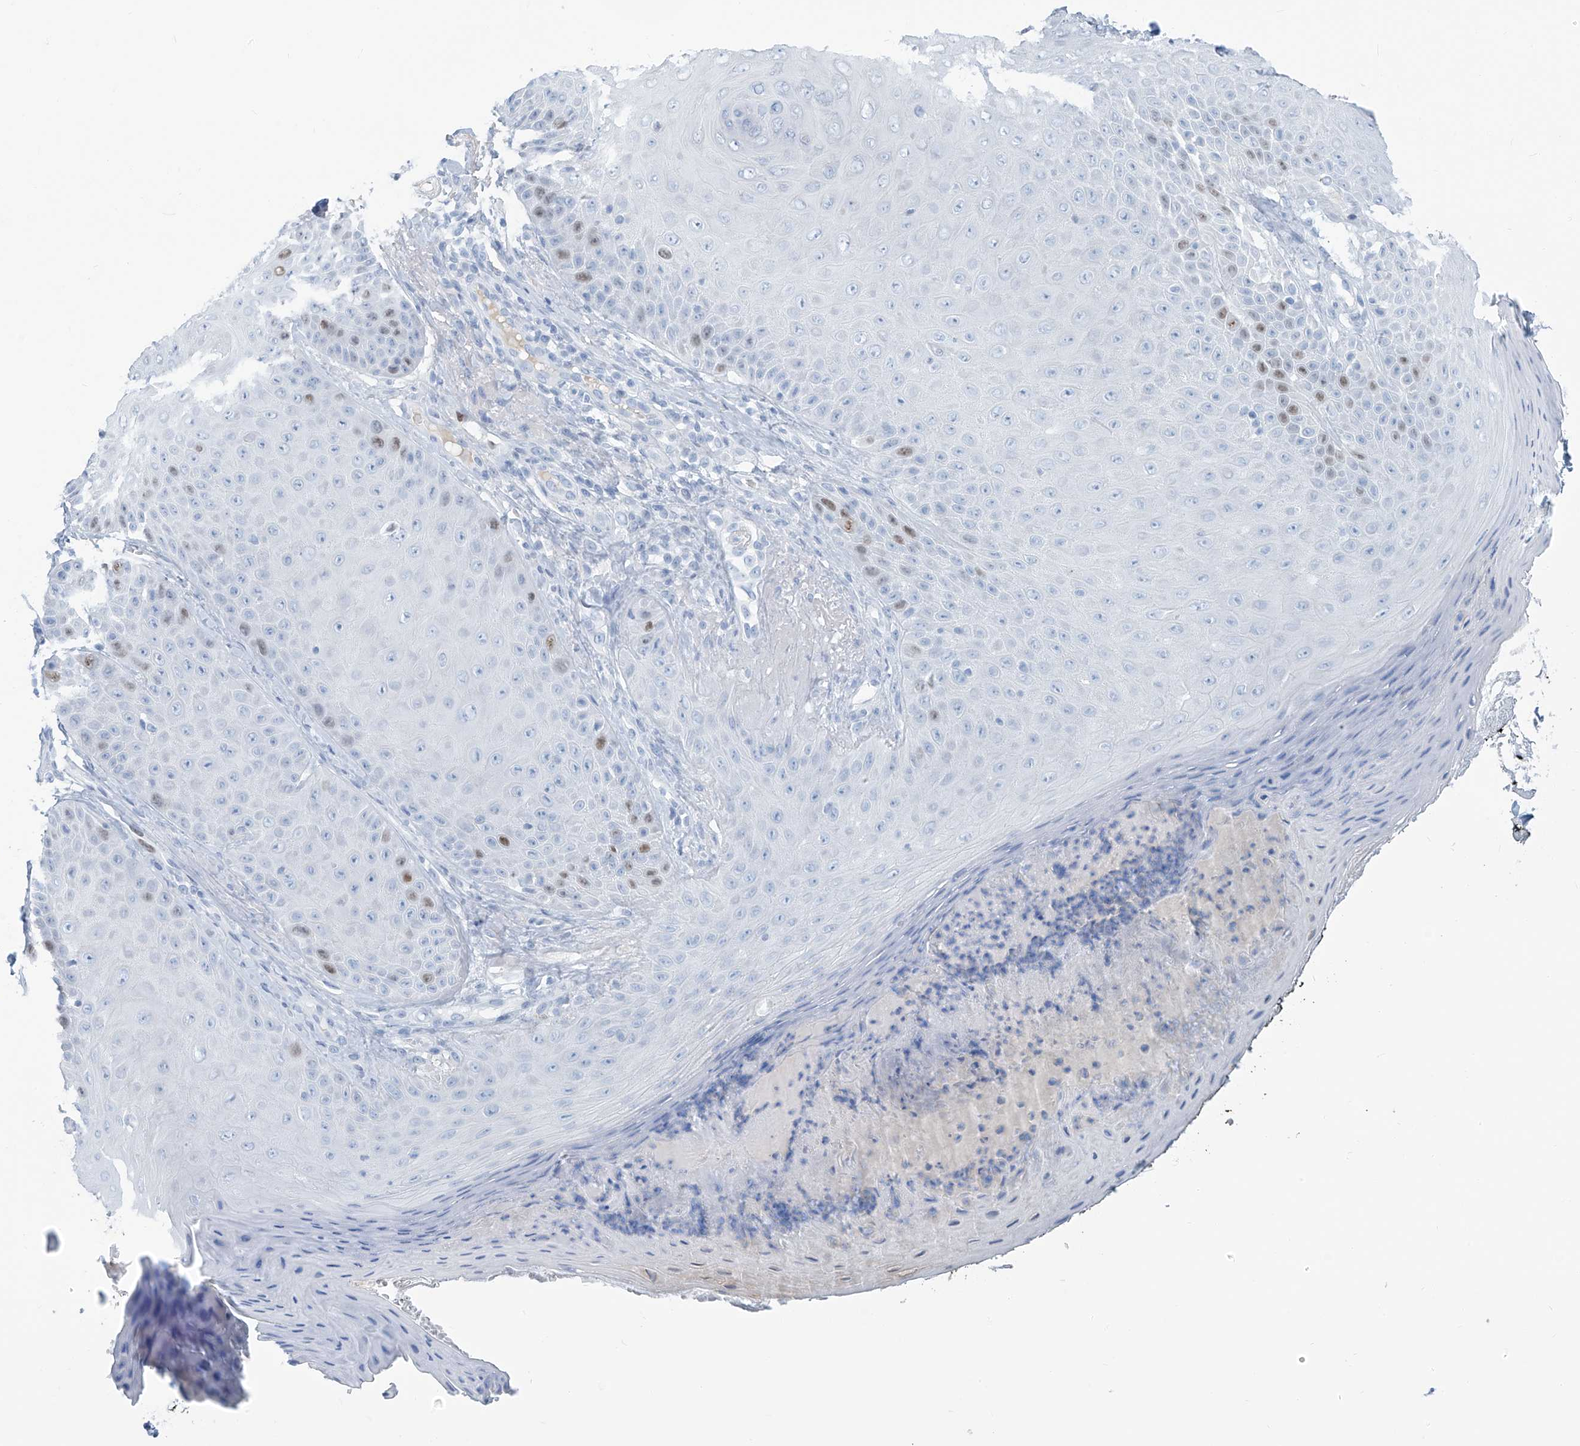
{"staining": {"intensity": "negative", "quantity": "none", "location": "none"}, "tissue": "skin", "cell_type": "Fibroblasts", "image_type": "normal", "snomed": [{"axis": "morphology", "description": "Normal tissue, NOS"}, {"axis": "topography", "description": "Skin"}], "caption": "Skin stained for a protein using immunohistochemistry (IHC) demonstrates no positivity fibroblasts.", "gene": "SGO2", "patient": {"sex": "male", "age": 57}}